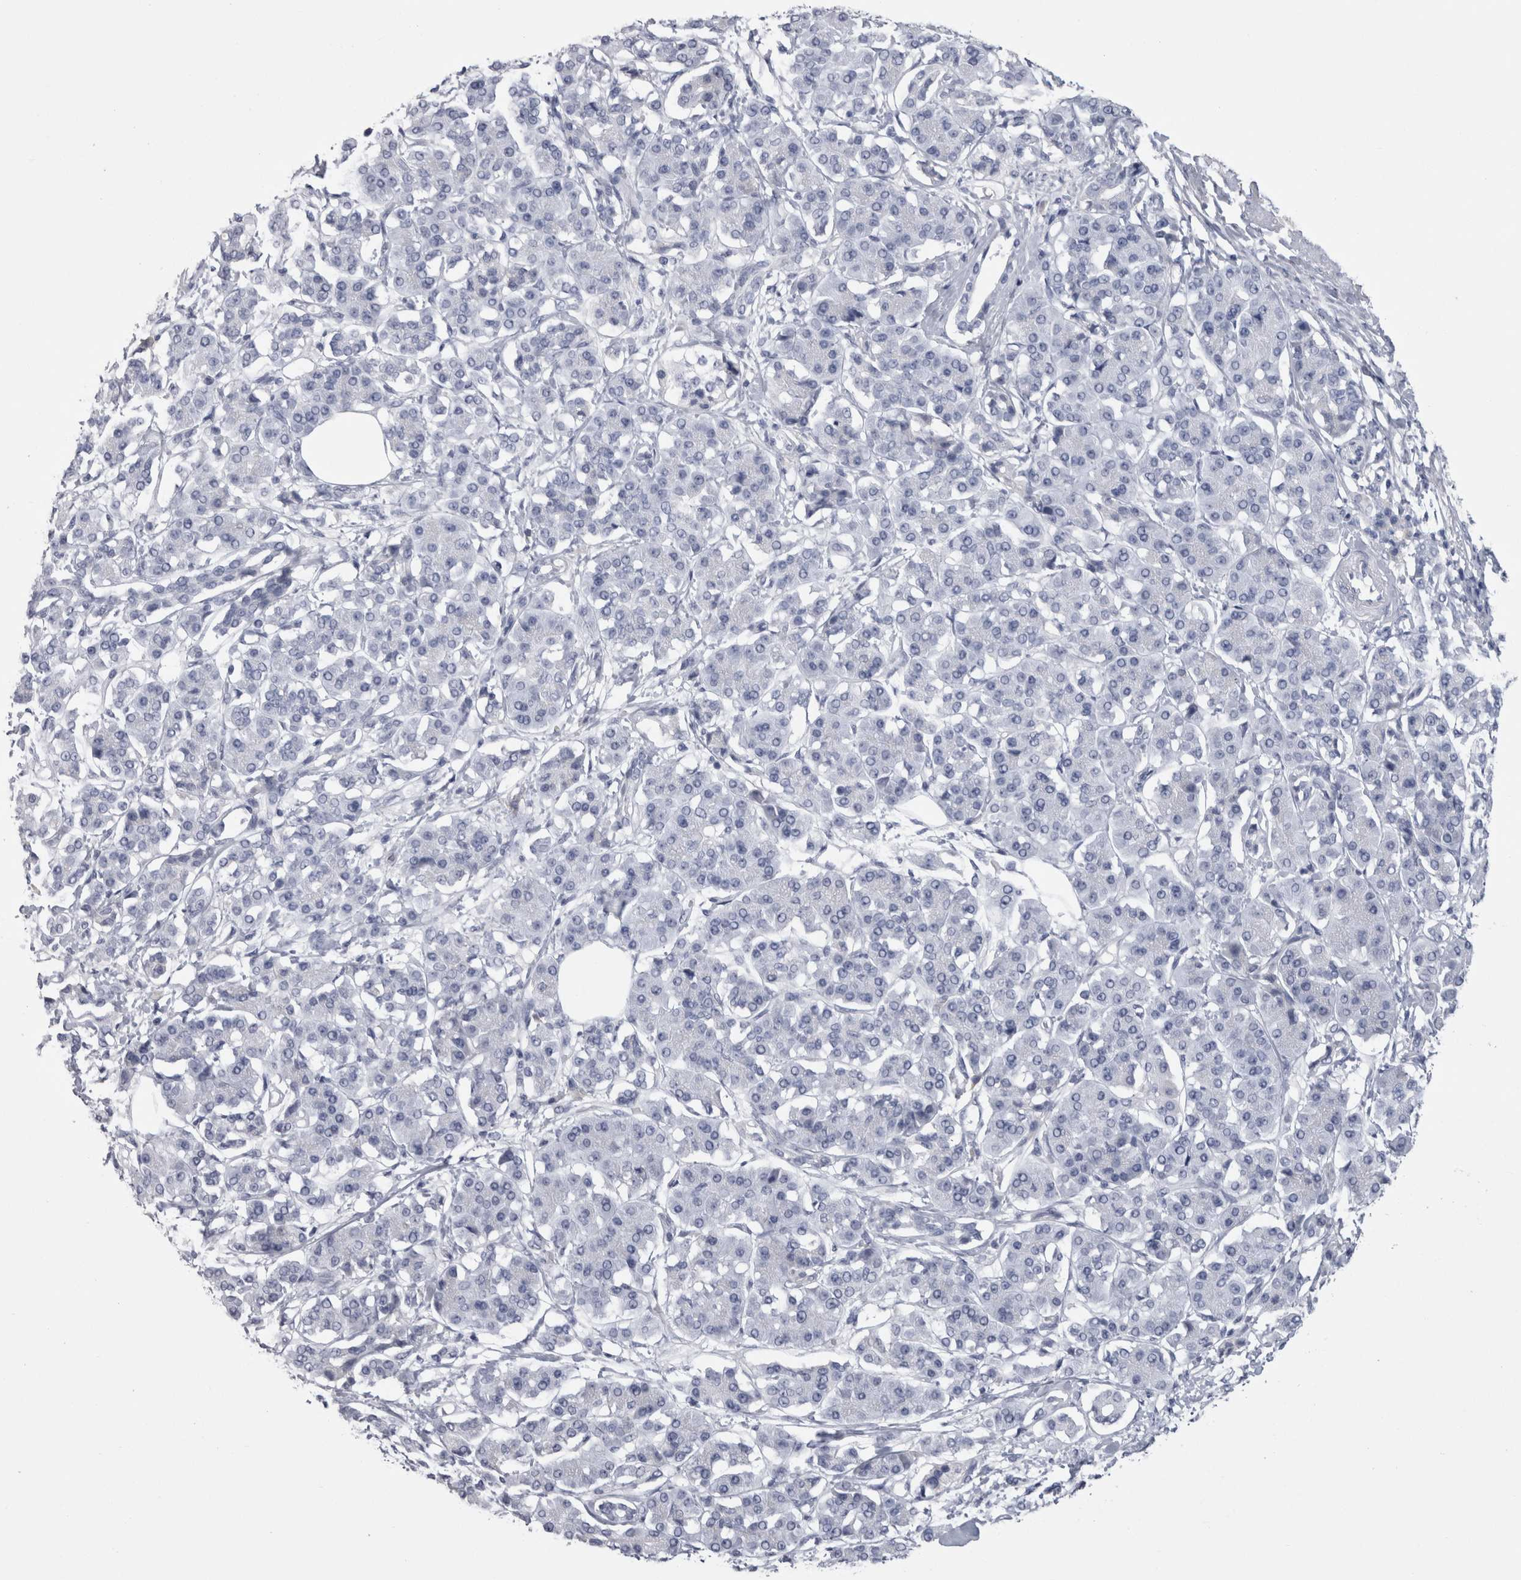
{"staining": {"intensity": "negative", "quantity": "none", "location": "none"}, "tissue": "pancreatic cancer", "cell_type": "Tumor cells", "image_type": "cancer", "snomed": [{"axis": "morphology", "description": "Adenocarcinoma, NOS"}, {"axis": "topography", "description": "Pancreas"}], "caption": "Protein analysis of pancreatic adenocarcinoma exhibits no significant positivity in tumor cells.", "gene": "PAX5", "patient": {"sex": "female", "age": 56}}